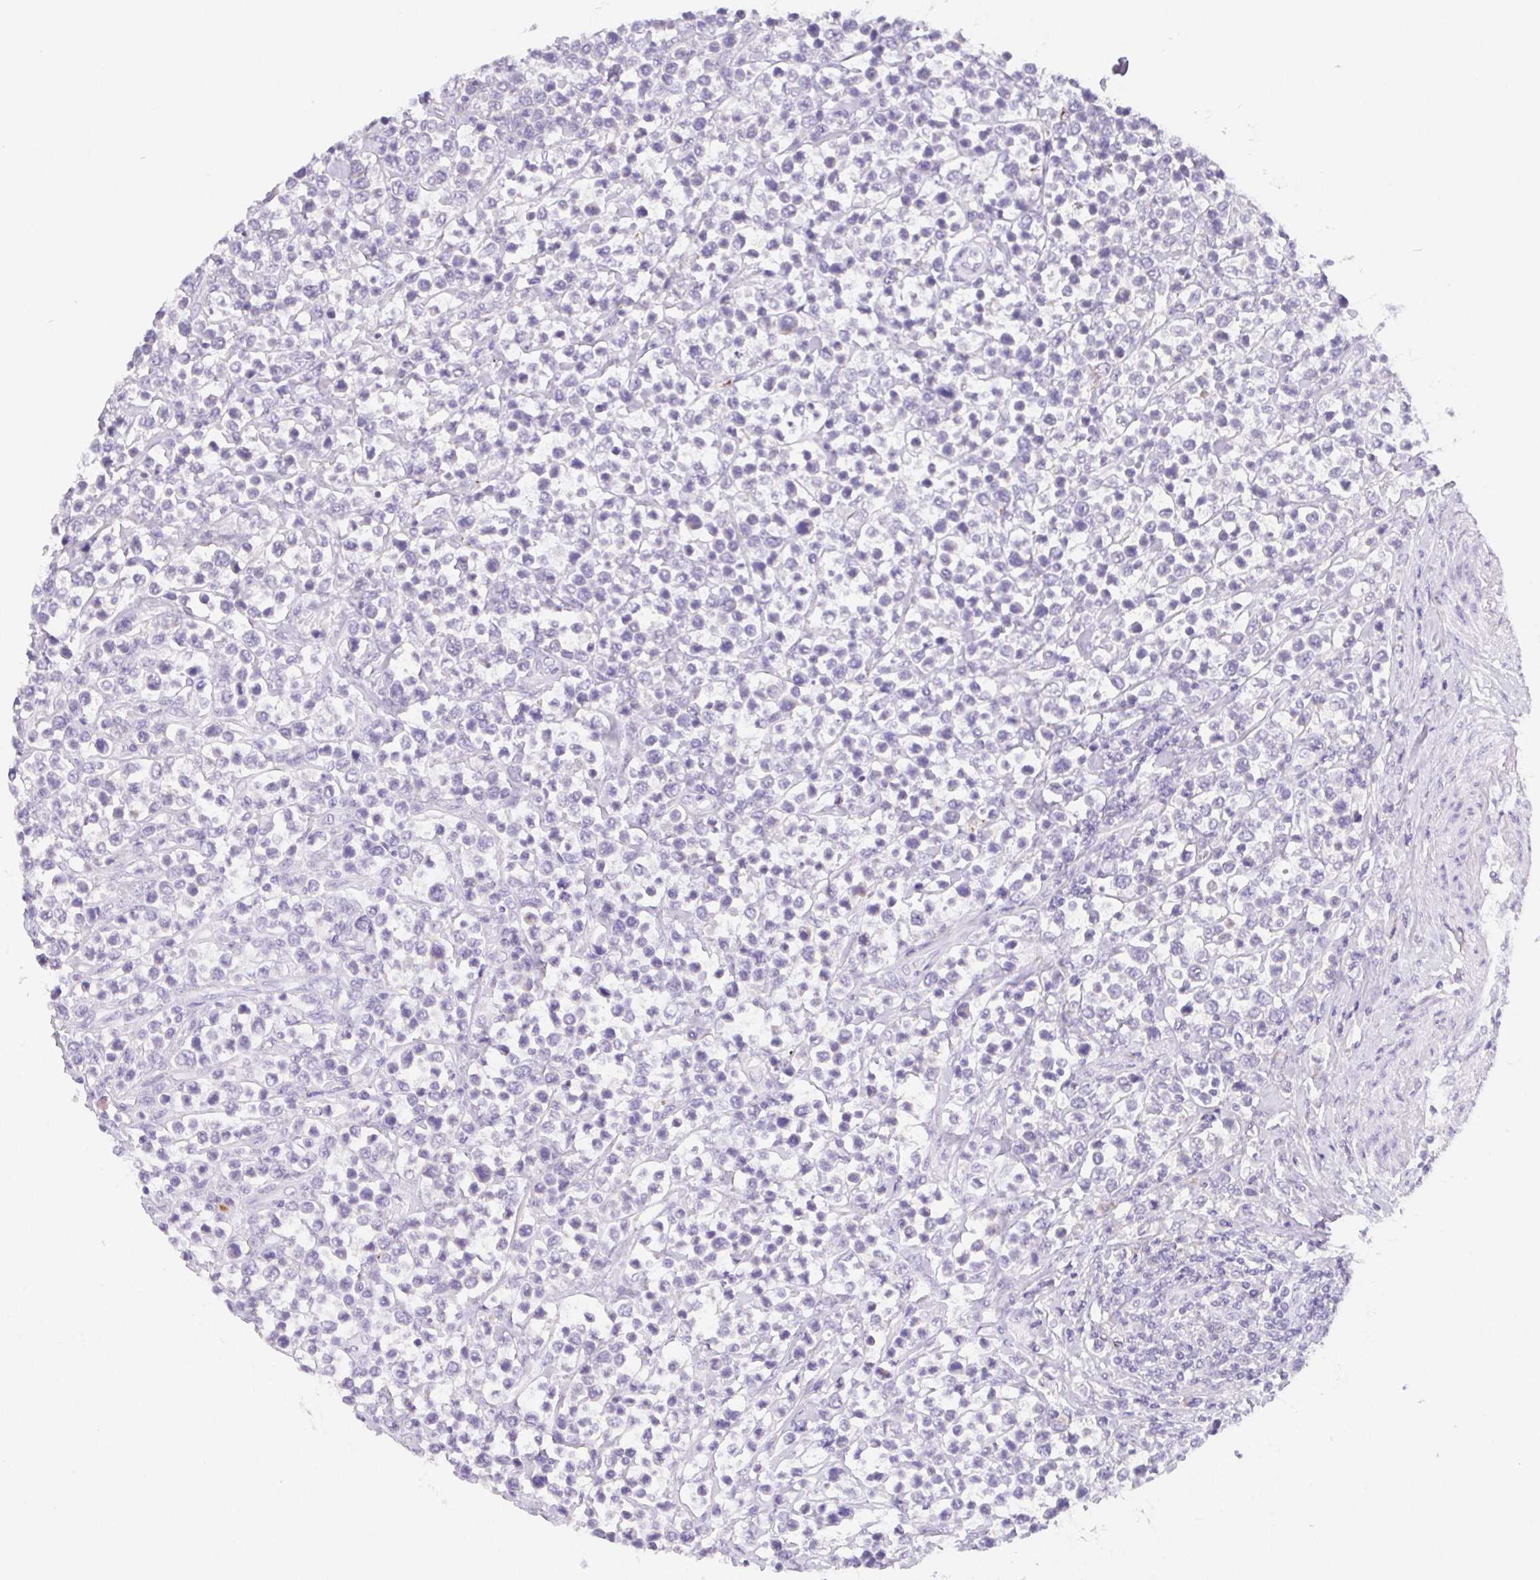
{"staining": {"intensity": "negative", "quantity": "none", "location": "none"}, "tissue": "lymphoma", "cell_type": "Tumor cells", "image_type": "cancer", "snomed": [{"axis": "morphology", "description": "Malignant lymphoma, non-Hodgkin's type, High grade"}, {"axis": "topography", "description": "Soft tissue"}], "caption": "A histopathology image of human lymphoma is negative for staining in tumor cells.", "gene": "ITIH2", "patient": {"sex": "female", "age": 56}}